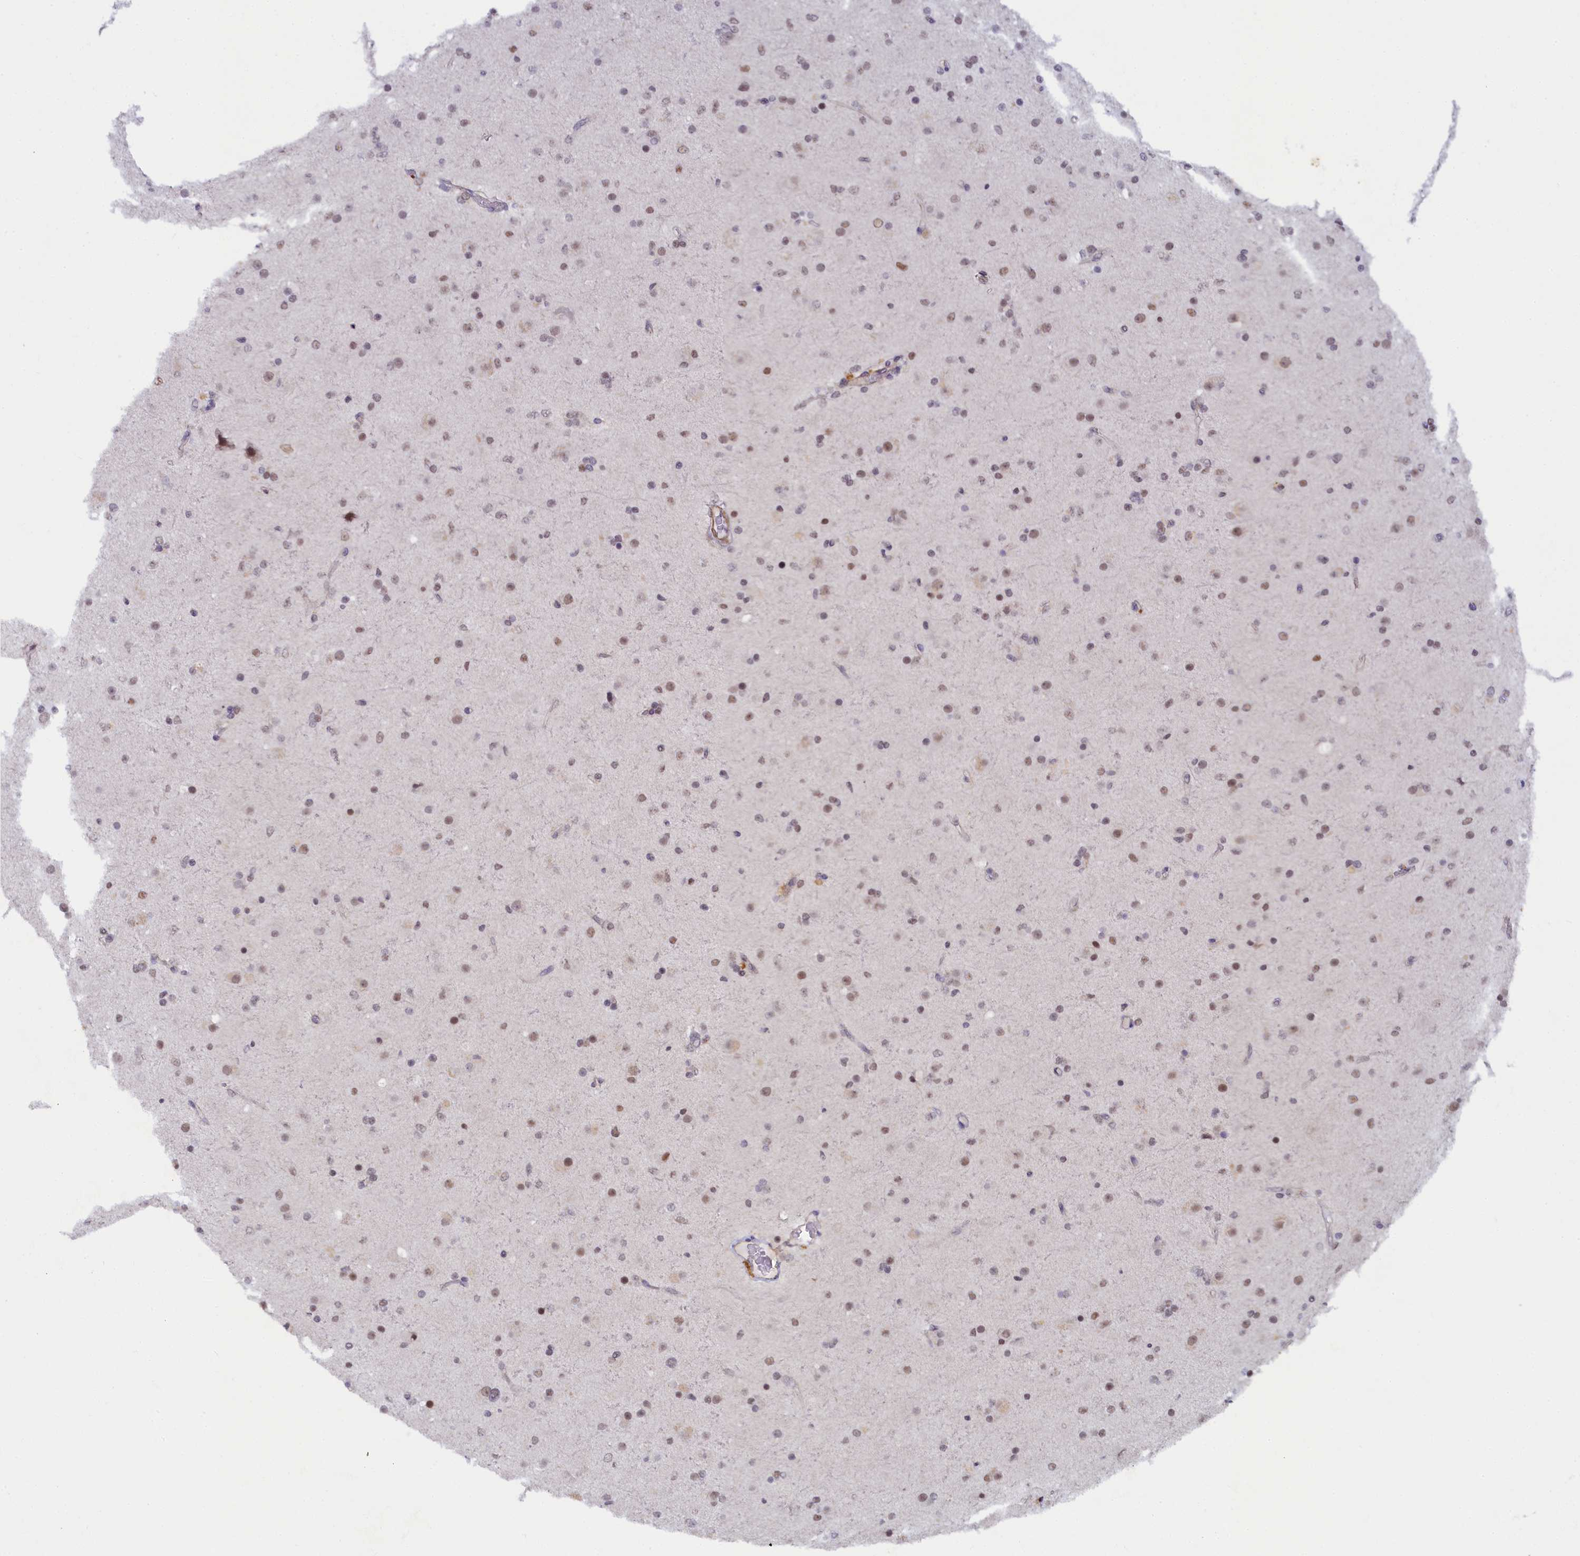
{"staining": {"intensity": "weak", "quantity": "25%-75%", "location": "nuclear"}, "tissue": "glioma", "cell_type": "Tumor cells", "image_type": "cancer", "snomed": [{"axis": "morphology", "description": "Glioma, malignant, Low grade"}, {"axis": "topography", "description": "Brain"}], "caption": "Weak nuclear protein expression is appreciated in about 25%-75% of tumor cells in glioma.", "gene": "INTS14", "patient": {"sex": "male", "age": 65}}